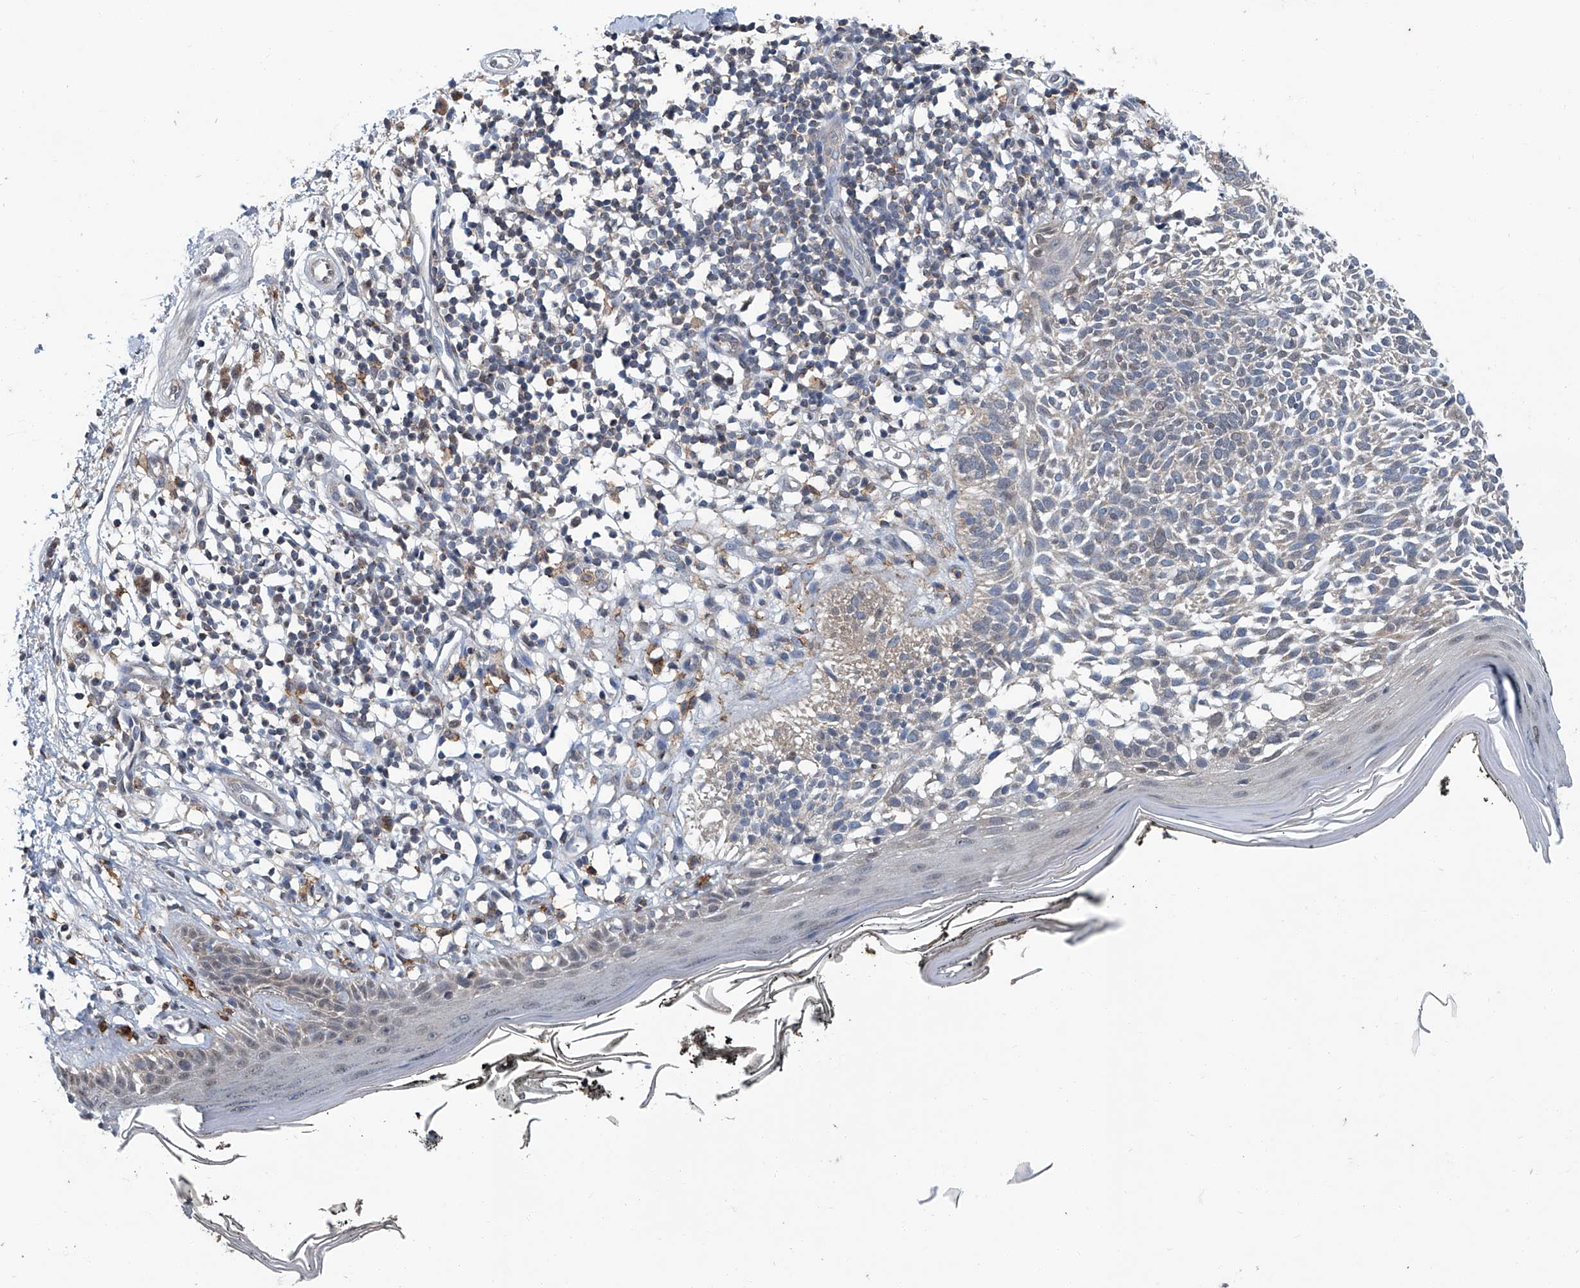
{"staining": {"intensity": "negative", "quantity": "none", "location": "none"}, "tissue": "skin cancer", "cell_type": "Tumor cells", "image_type": "cancer", "snomed": [{"axis": "morphology", "description": "Basal cell carcinoma"}, {"axis": "topography", "description": "Skin"}], "caption": "The image reveals no staining of tumor cells in skin cancer (basal cell carcinoma).", "gene": "CLK1", "patient": {"sex": "female", "age": 64}}